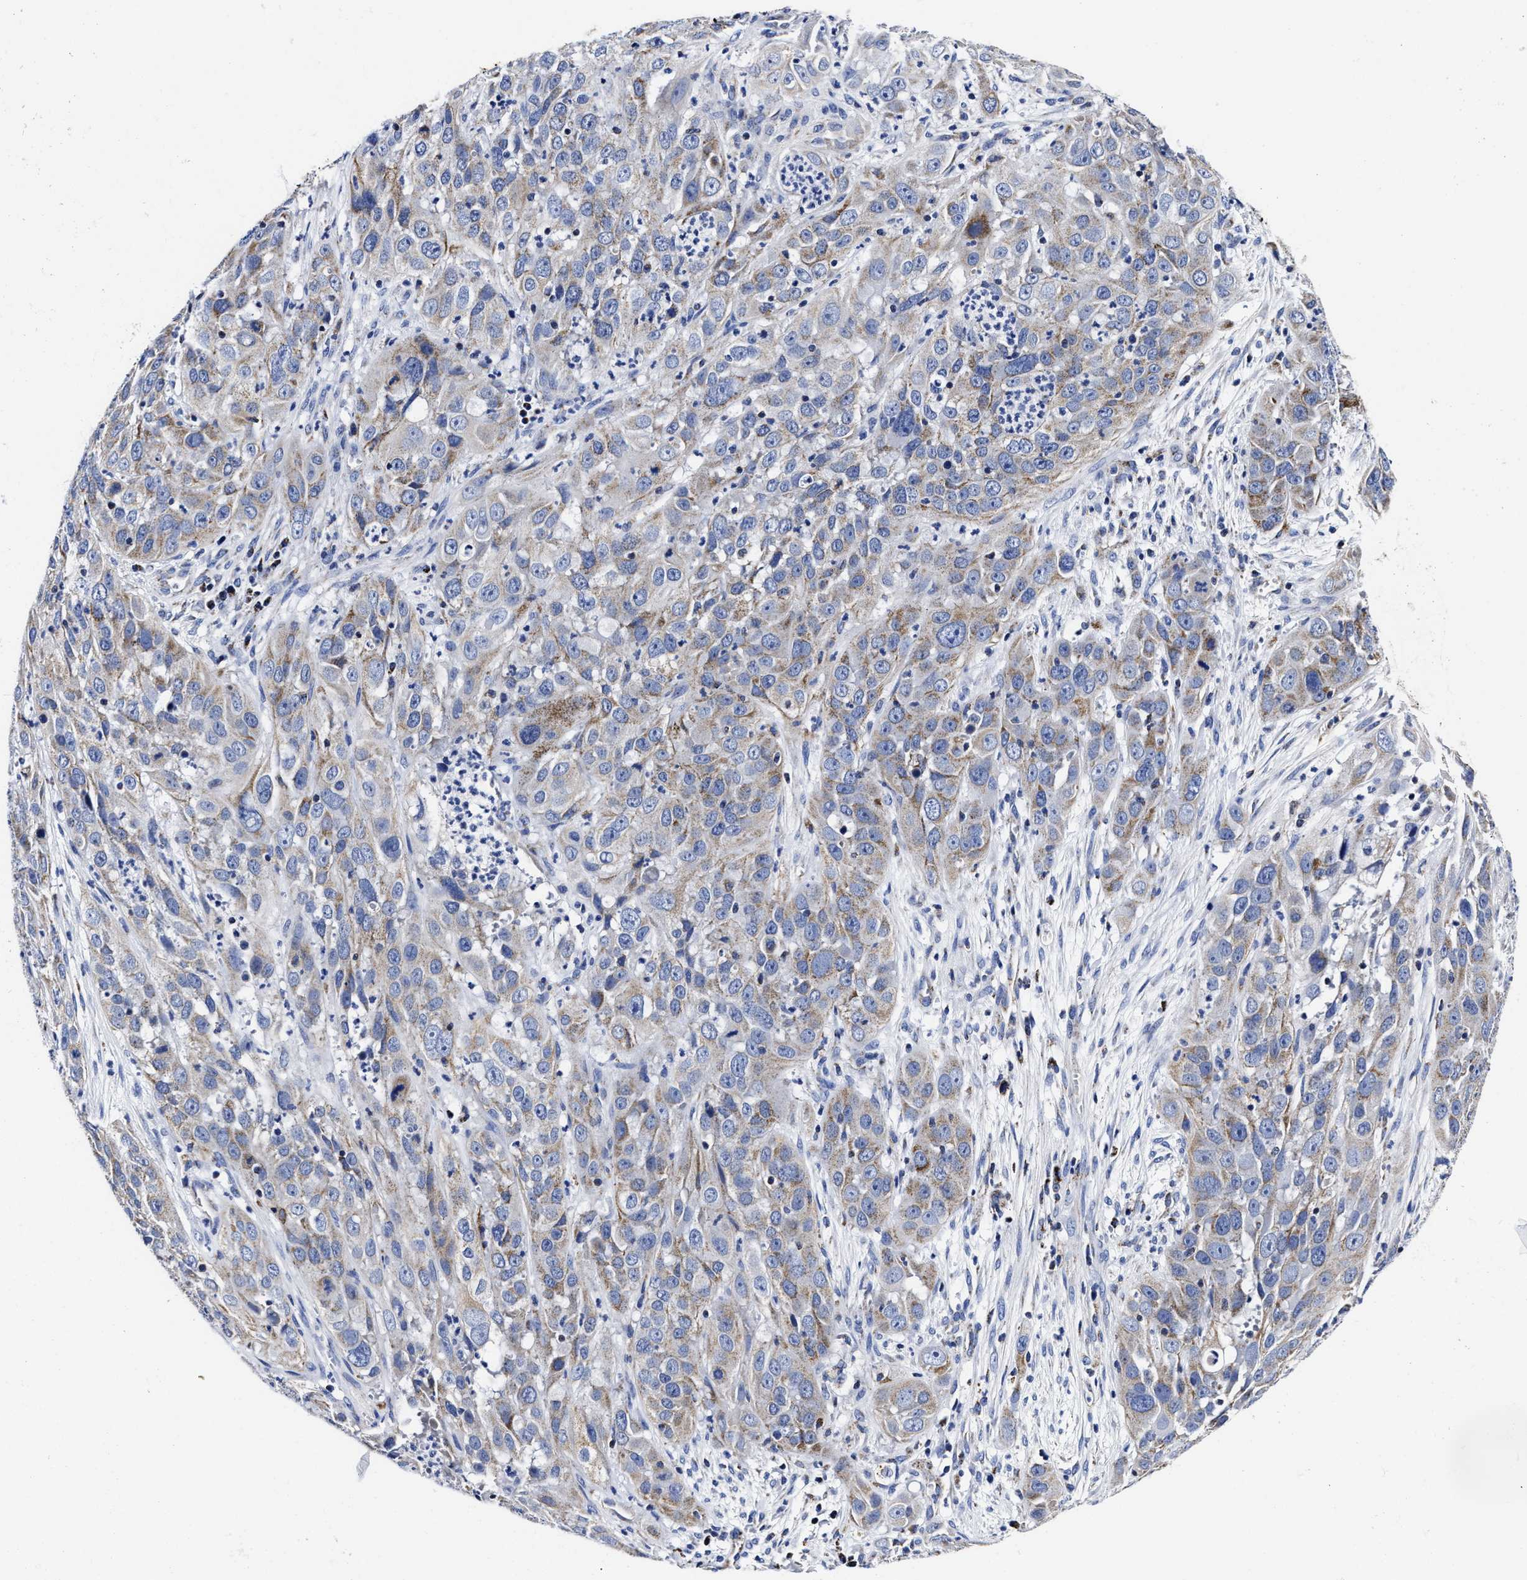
{"staining": {"intensity": "weak", "quantity": "25%-75%", "location": "cytoplasmic/membranous"}, "tissue": "cervical cancer", "cell_type": "Tumor cells", "image_type": "cancer", "snomed": [{"axis": "morphology", "description": "Squamous cell carcinoma, NOS"}, {"axis": "topography", "description": "Cervix"}], "caption": "A micrograph of human cervical cancer stained for a protein demonstrates weak cytoplasmic/membranous brown staining in tumor cells.", "gene": "HINT2", "patient": {"sex": "female", "age": 32}}